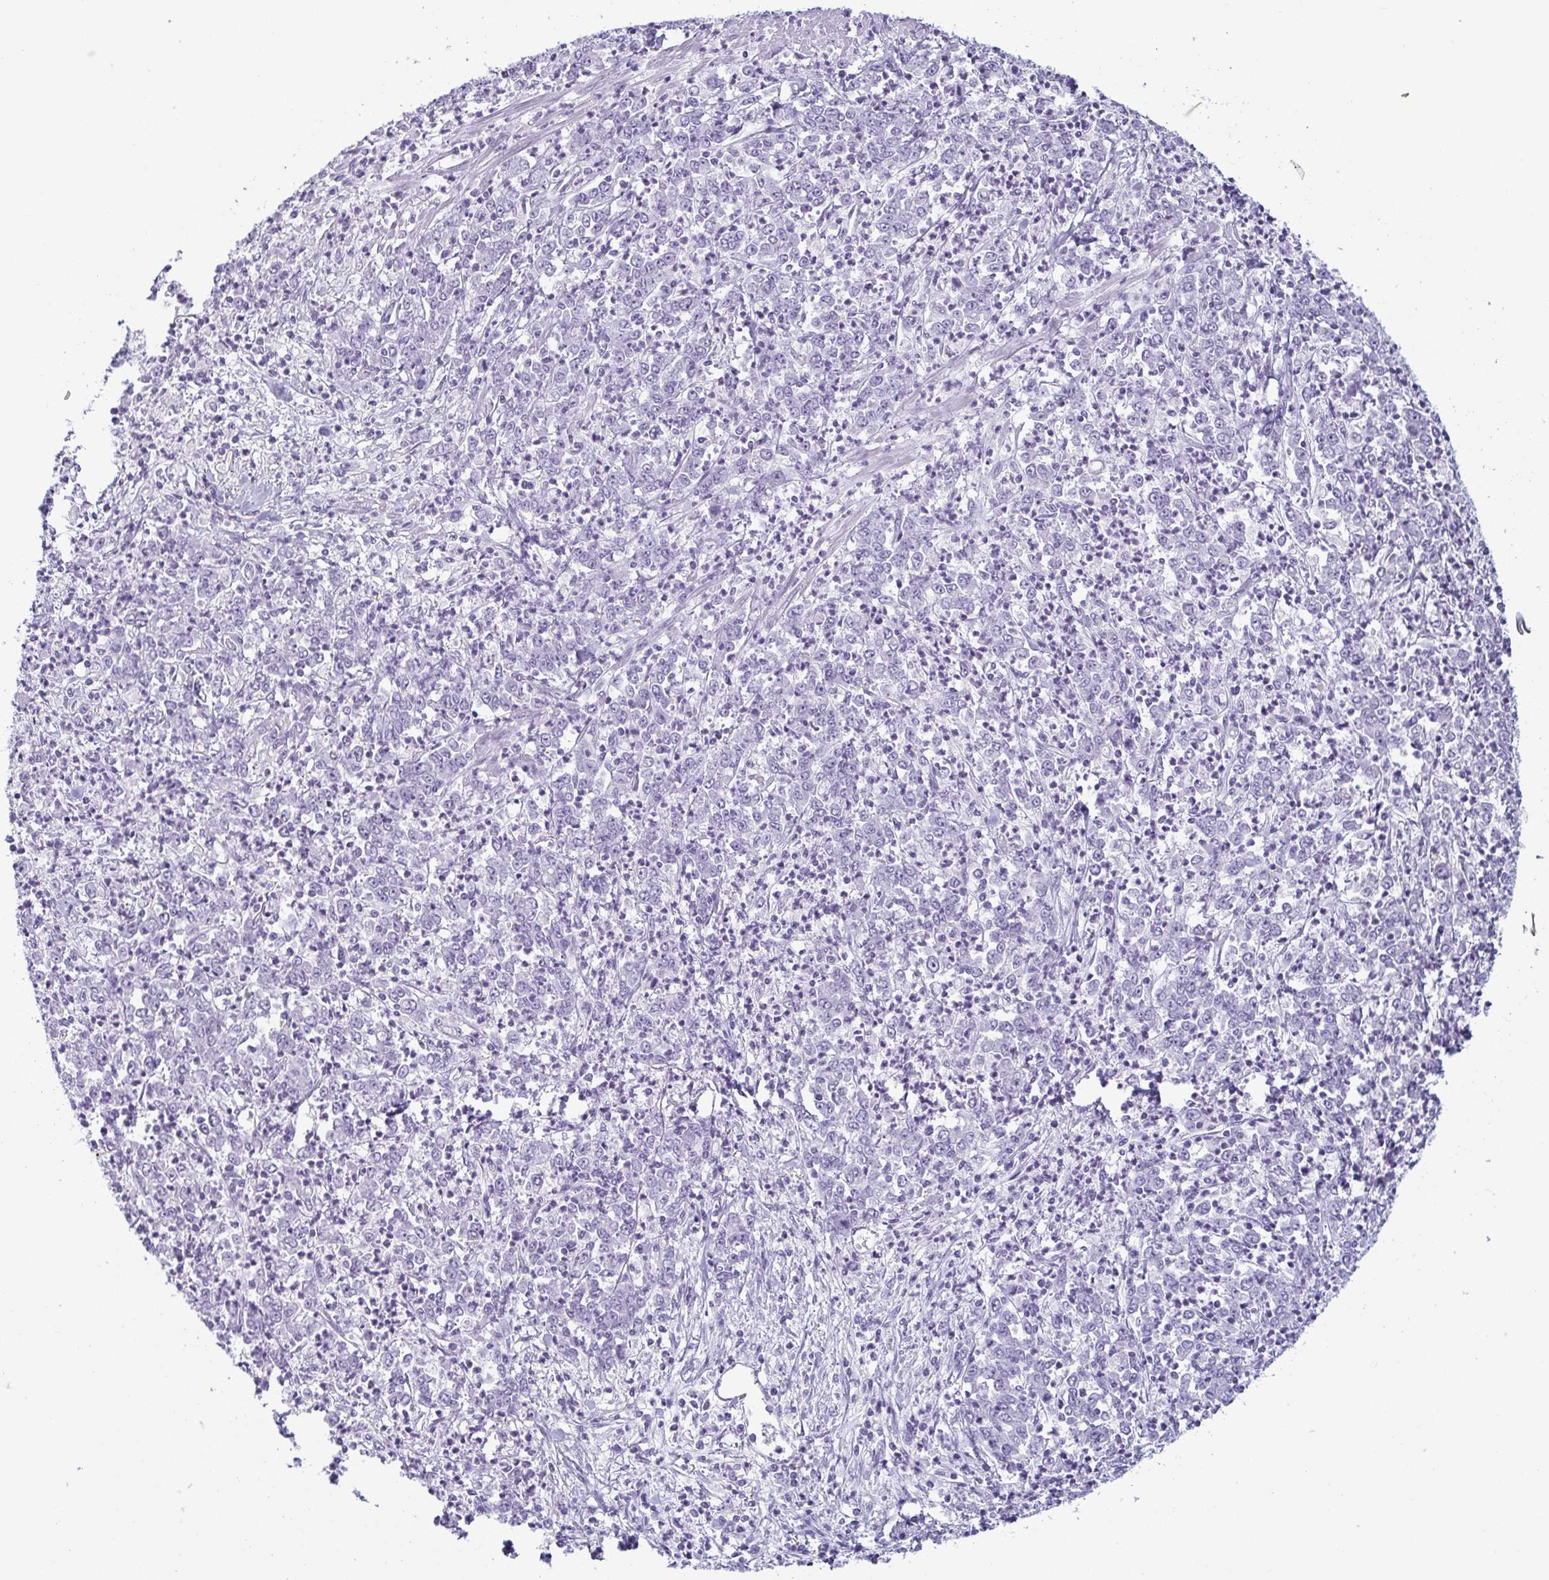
{"staining": {"intensity": "negative", "quantity": "none", "location": "none"}, "tissue": "stomach cancer", "cell_type": "Tumor cells", "image_type": "cancer", "snomed": [{"axis": "morphology", "description": "Adenocarcinoma, NOS"}, {"axis": "topography", "description": "Stomach, lower"}], "caption": "Image shows no significant protein positivity in tumor cells of stomach cancer (adenocarcinoma).", "gene": "KRT78", "patient": {"sex": "female", "age": 71}}